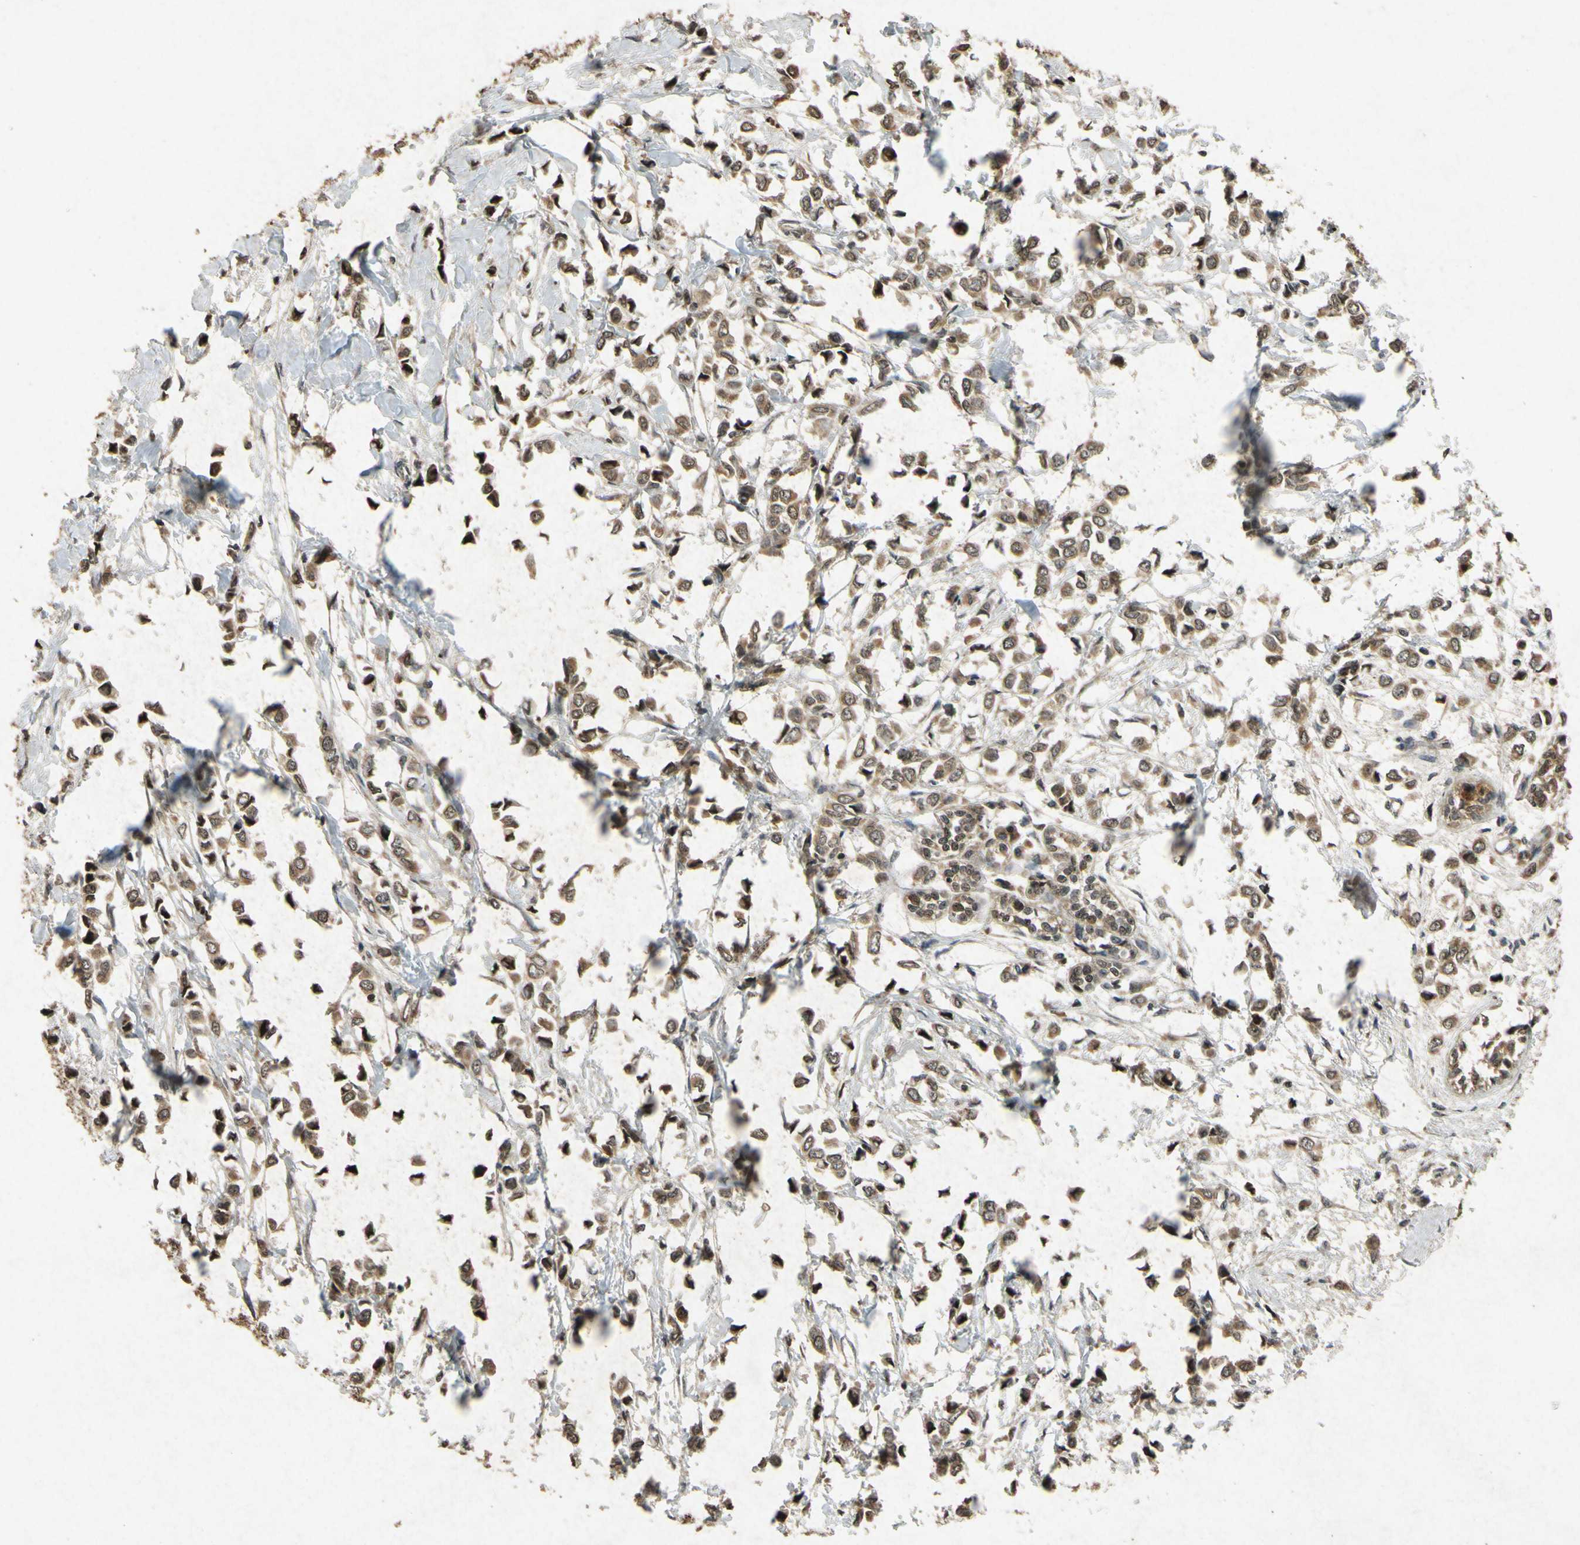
{"staining": {"intensity": "moderate", "quantity": ">75%", "location": "cytoplasmic/membranous"}, "tissue": "breast cancer", "cell_type": "Tumor cells", "image_type": "cancer", "snomed": [{"axis": "morphology", "description": "Lobular carcinoma"}, {"axis": "topography", "description": "Breast"}], "caption": "IHC (DAB (3,3'-diaminobenzidine)) staining of human lobular carcinoma (breast) displays moderate cytoplasmic/membranous protein positivity in approximately >75% of tumor cells. The staining was performed using DAB to visualize the protein expression in brown, while the nuclei were stained in blue with hematoxylin (Magnification: 20x).", "gene": "ATP6V1H", "patient": {"sex": "female", "age": 51}}